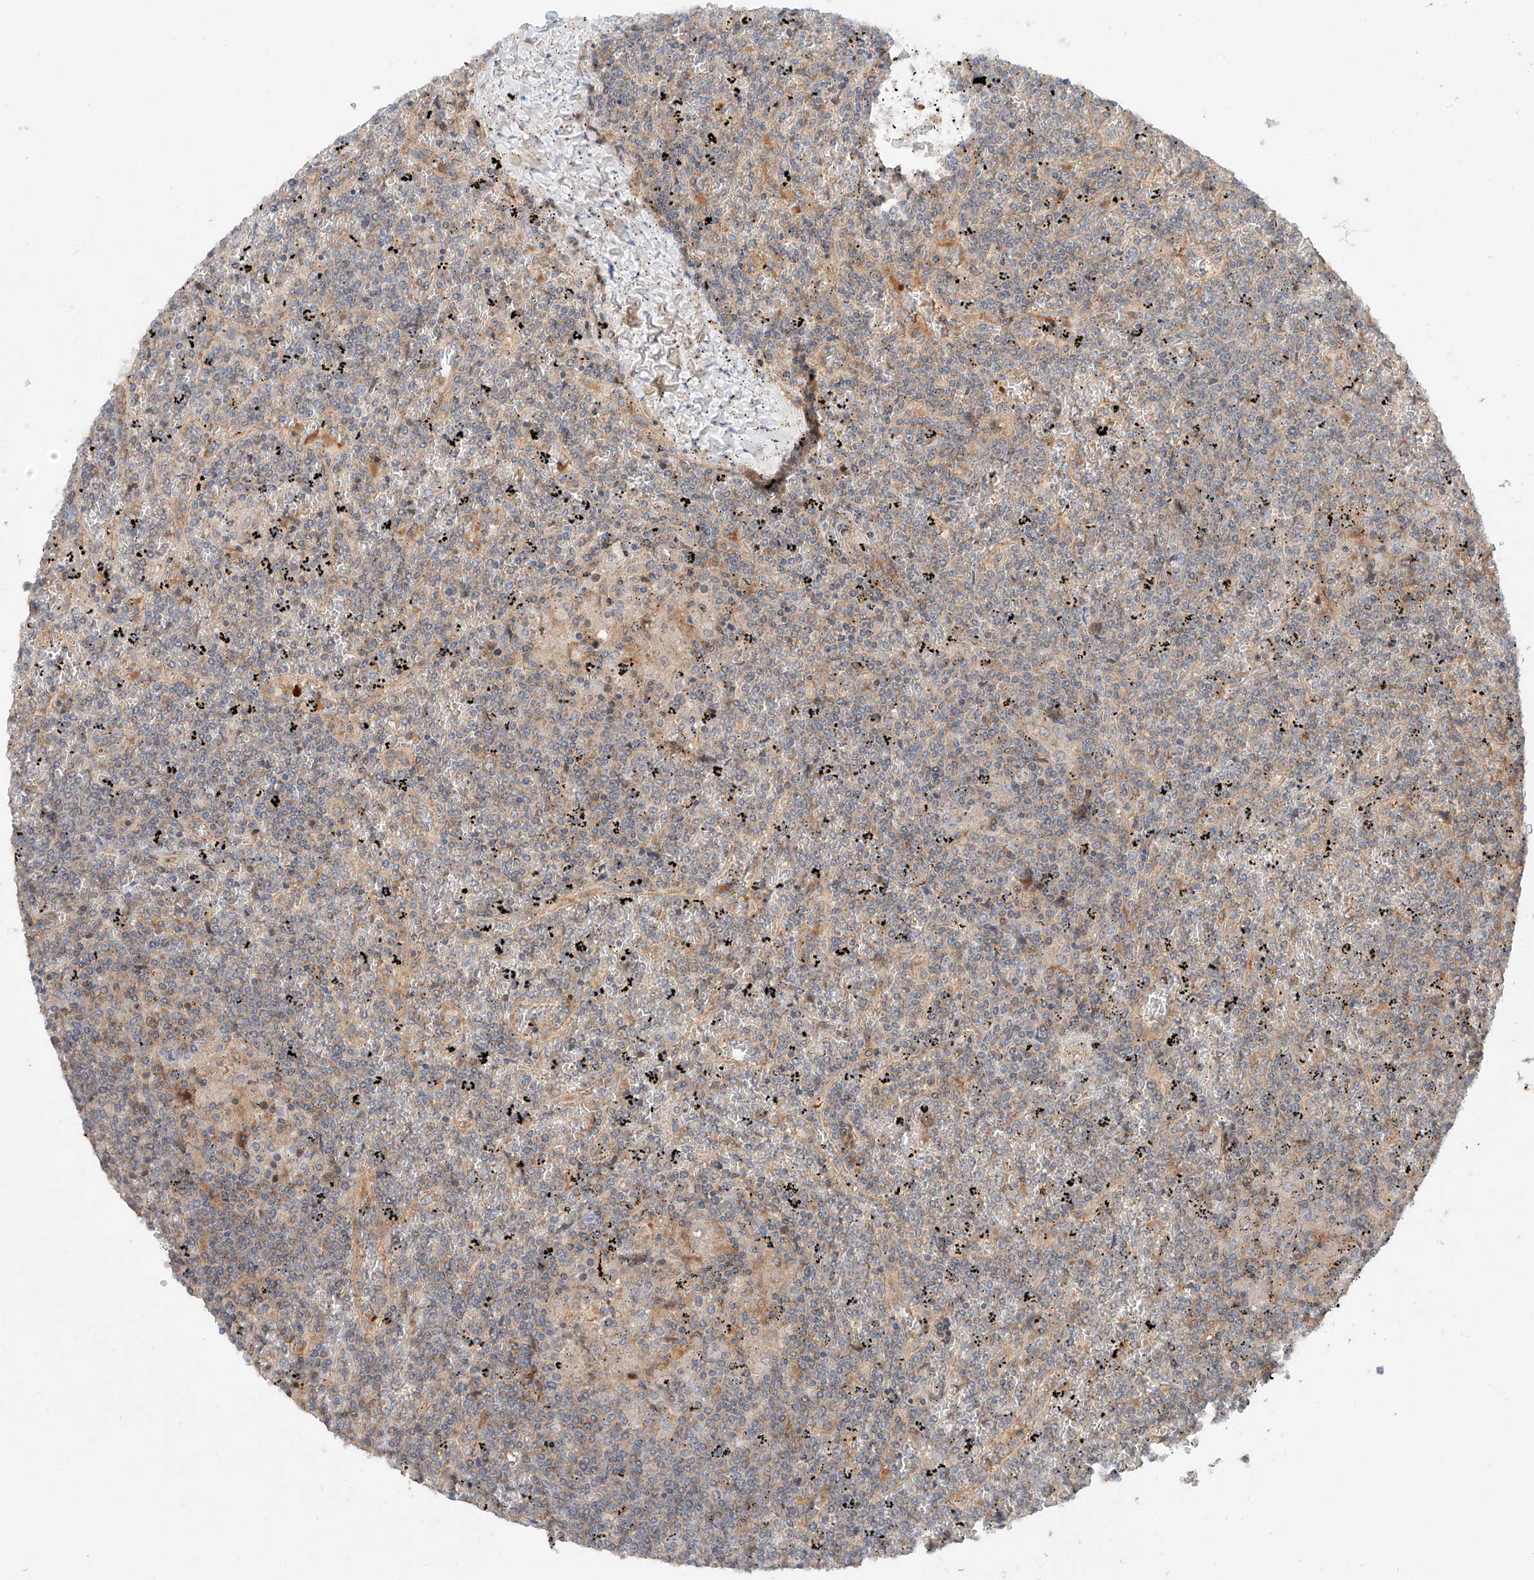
{"staining": {"intensity": "negative", "quantity": "none", "location": "none"}, "tissue": "lymphoma", "cell_type": "Tumor cells", "image_type": "cancer", "snomed": [{"axis": "morphology", "description": "Malignant lymphoma, non-Hodgkin's type, Low grade"}, {"axis": "topography", "description": "Spleen"}], "caption": "Immunohistochemistry (IHC) of human malignant lymphoma, non-Hodgkin's type (low-grade) demonstrates no expression in tumor cells.", "gene": "XPNPEP1", "patient": {"sex": "female", "age": 19}}